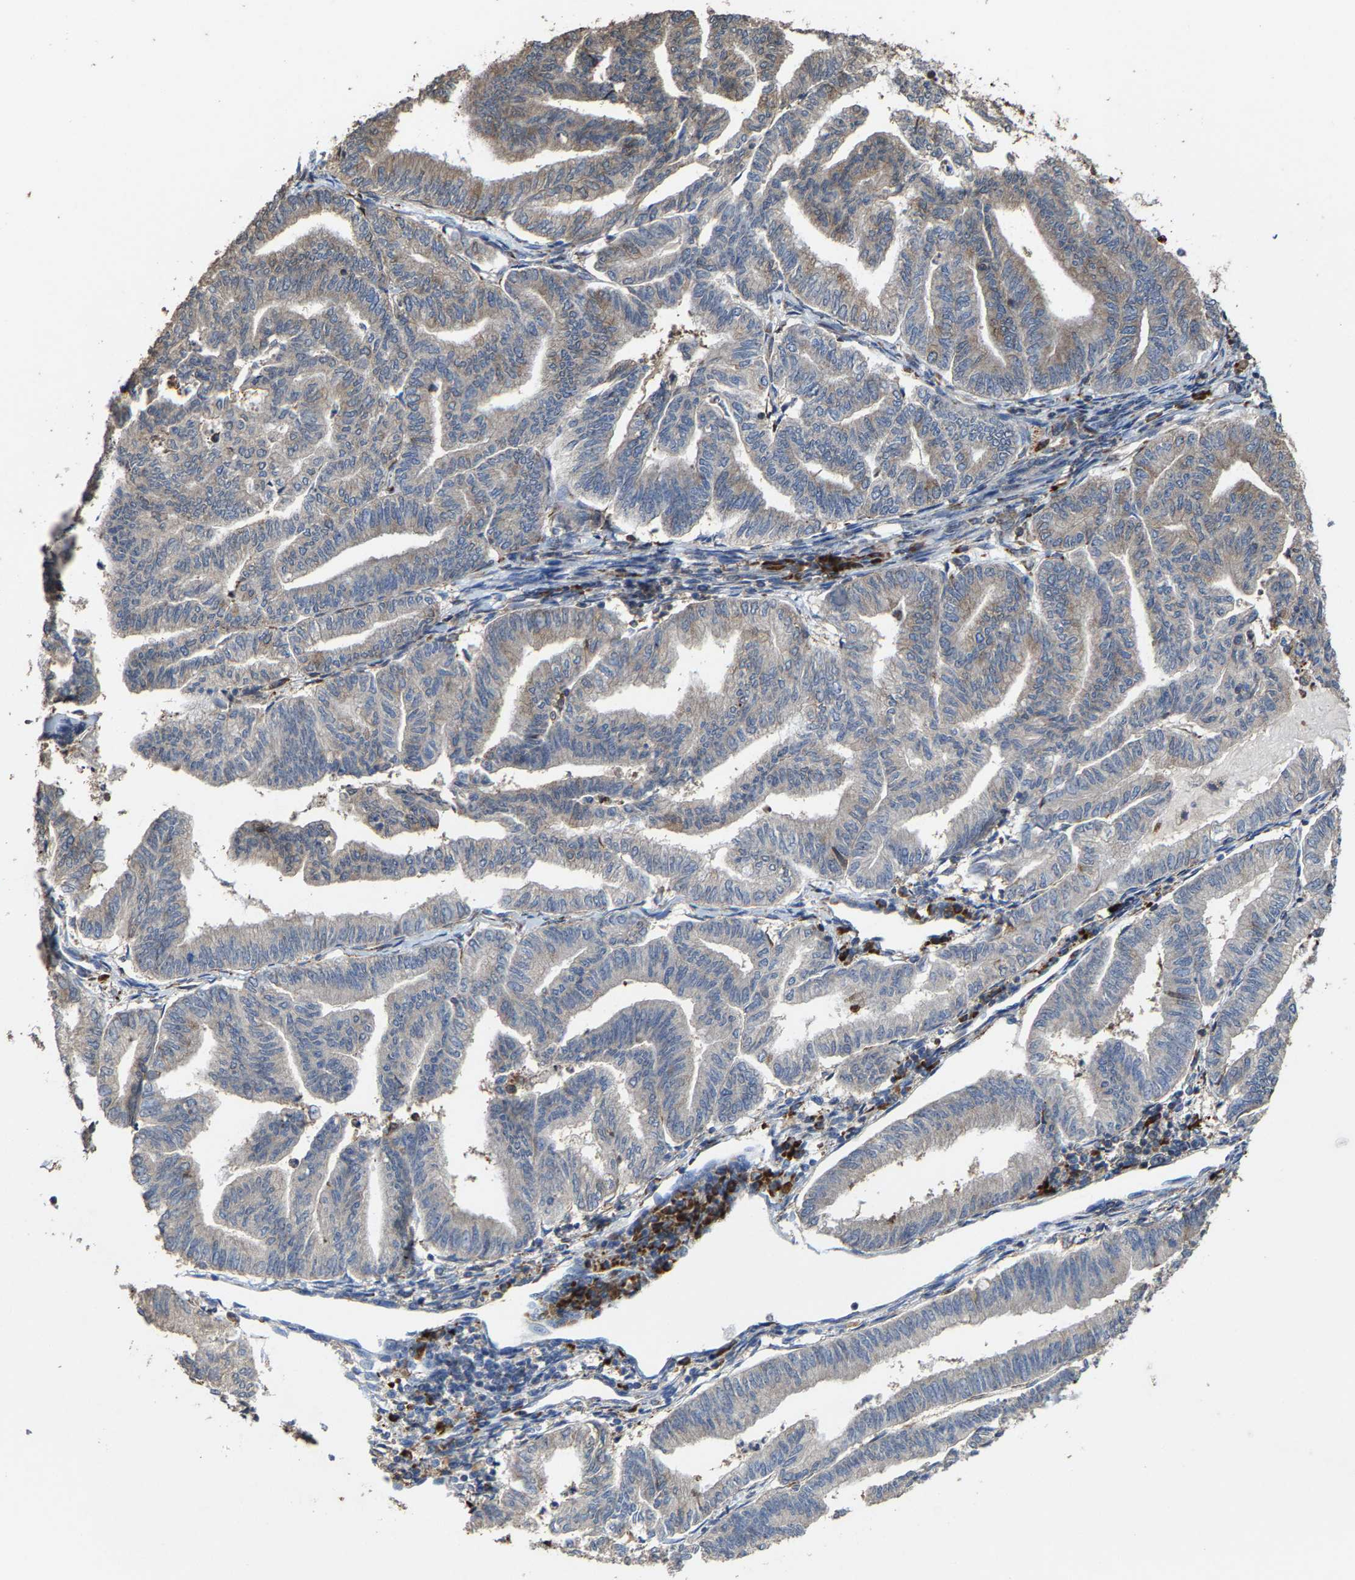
{"staining": {"intensity": "weak", "quantity": "<25%", "location": "cytoplasmic/membranous"}, "tissue": "endometrial cancer", "cell_type": "Tumor cells", "image_type": "cancer", "snomed": [{"axis": "morphology", "description": "Adenocarcinoma, NOS"}, {"axis": "topography", "description": "Endometrium"}], "caption": "High power microscopy image of an immunohistochemistry (IHC) micrograph of endometrial adenocarcinoma, revealing no significant staining in tumor cells. (Stains: DAB (3,3'-diaminobenzidine) immunohistochemistry with hematoxylin counter stain, Microscopy: brightfield microscopy at high magnification).", "gene": "FGD3", "patient": {"sex": "female", "age": 79}}